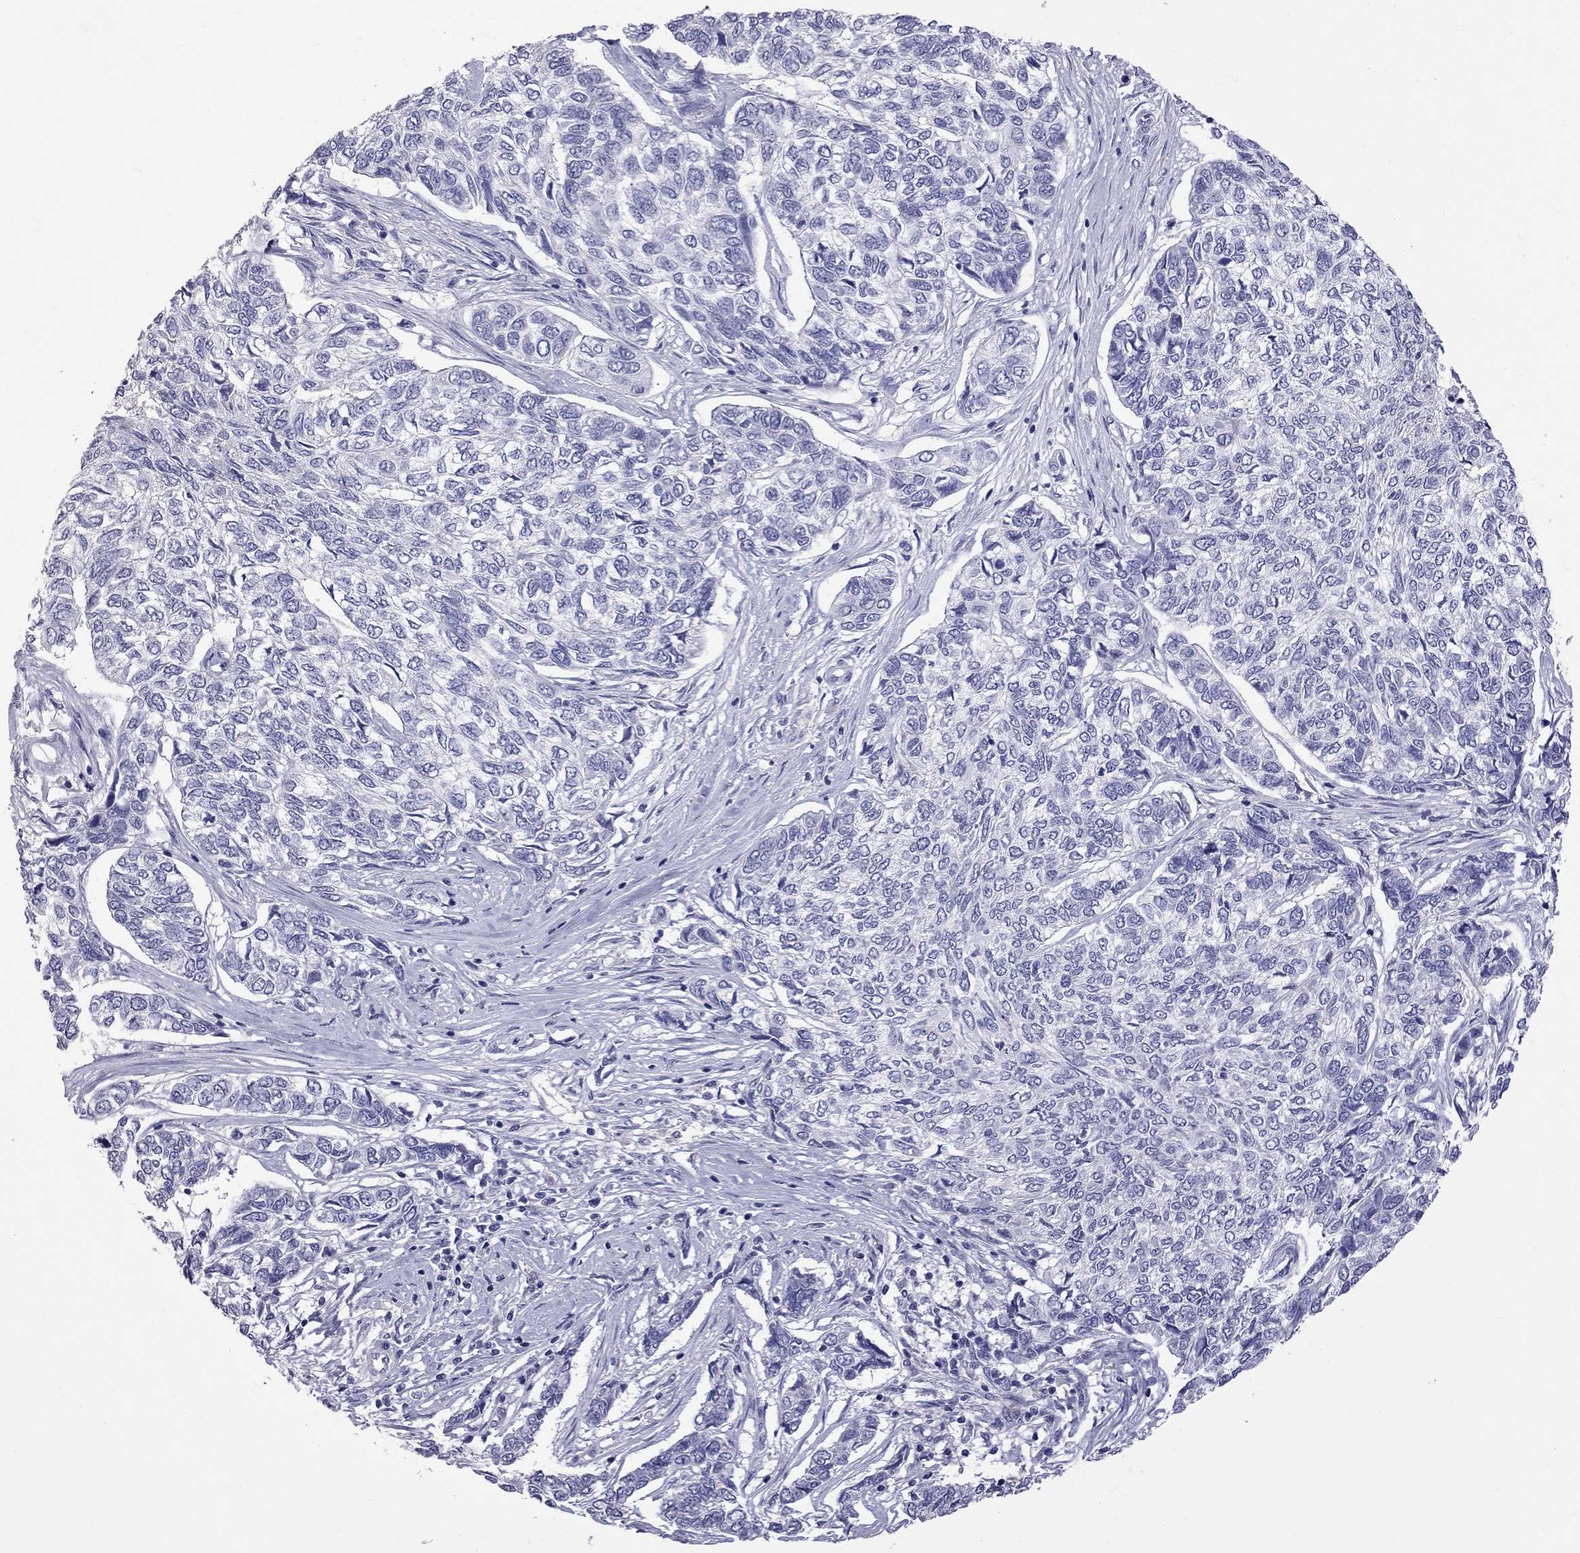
{"staining": {"intensity": "negative", "quantity": "none", "location": "none"}, "tissue": "skin cancer", "cell_type": "Tumor cells", "image_type": "cancer", "snomed": [{"axis": "morphology", "description": "Basal cell carcinoma"}, {"axis": "topography", "description": "Skin"}], "caption": "IHC of human skin cancer (basal cell carcinoma) reveals no expression in tumor cells.", "gene": "CFAP91", "patient": {"sex": "female", "age": 65}}